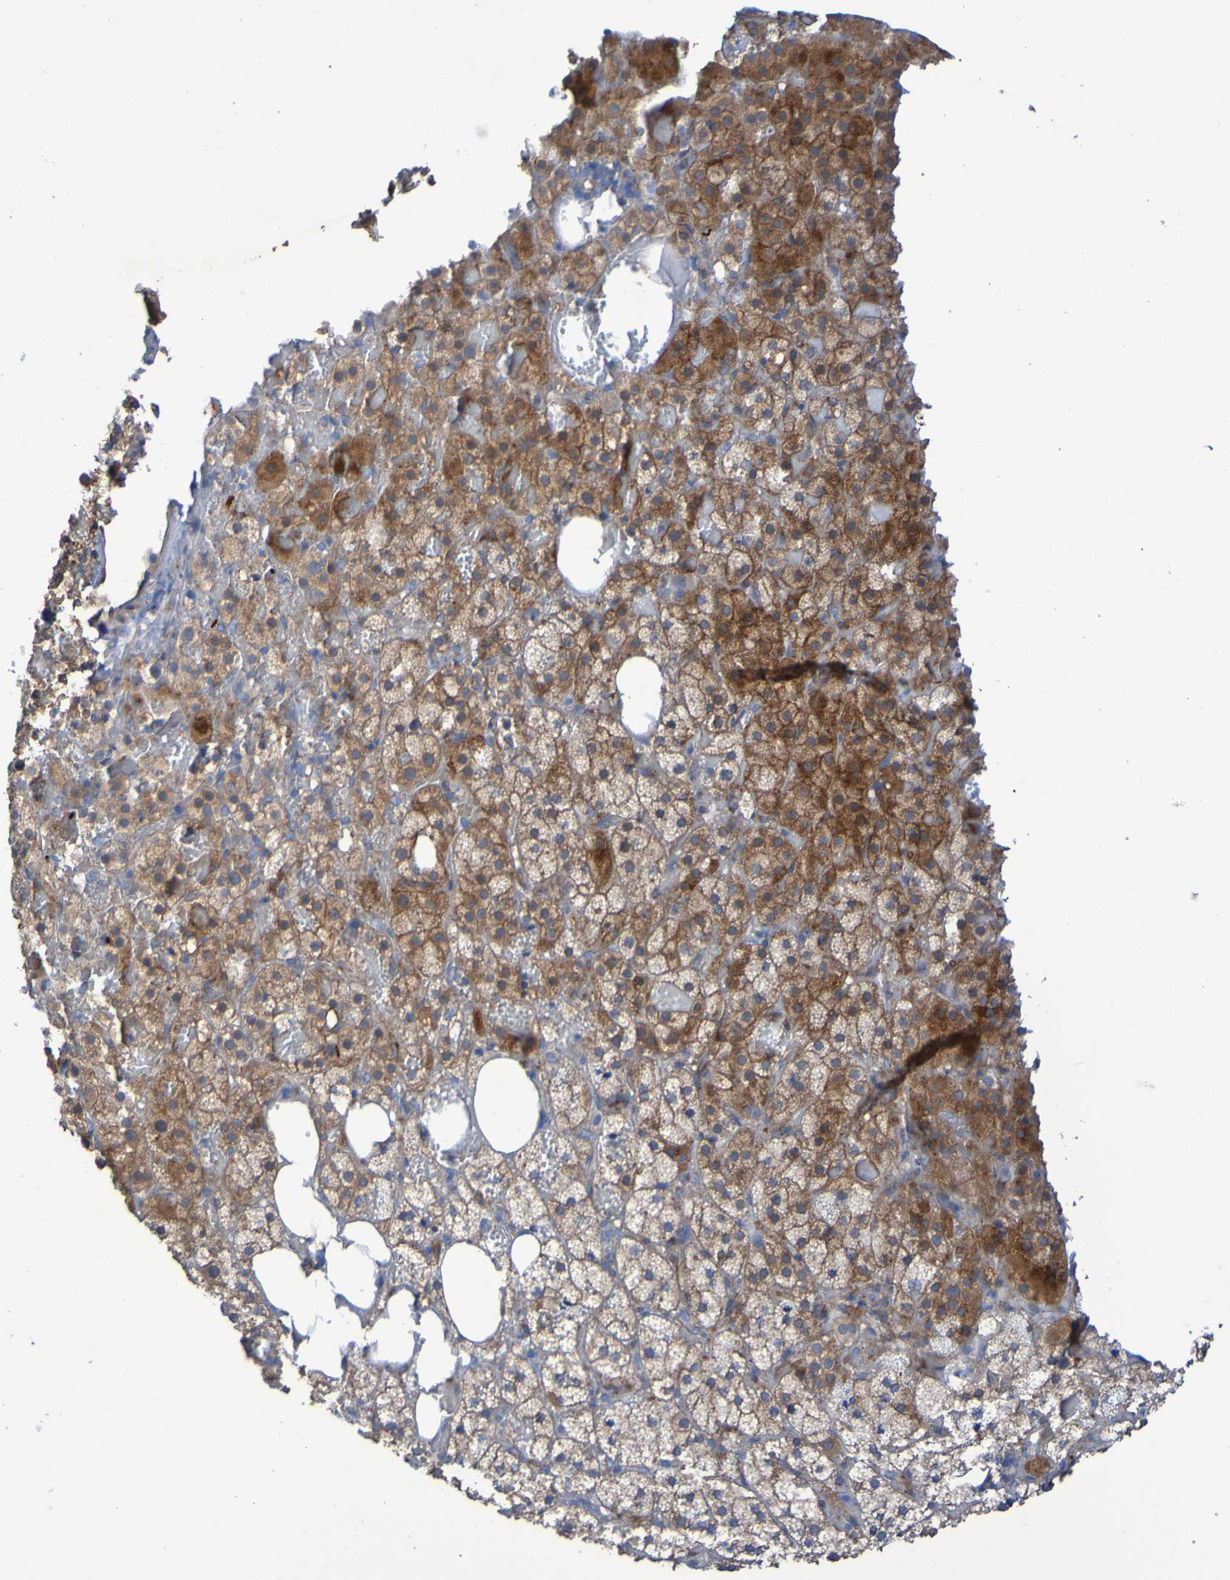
{"staining": {"intensity": "moderate", "quantity": ">75%", "location": "cytoplasmic/membranous"}, "tissue": "adrenal gland", "cell_type": "Glandular cells", "image_type": "normal", "snomed": [{"axis": "morphology", "description": "Normal tissue, NOS"}, {"axis": "topography", "description": "Adrenal gland"}], "caption": "Adrenal gland stained with IHC displays moderate cytoplasmic/membranous staining in about >75% of glandular cells.", "gene": "ARHGEF16", "patient": {"sex": "female", "age": 59}}